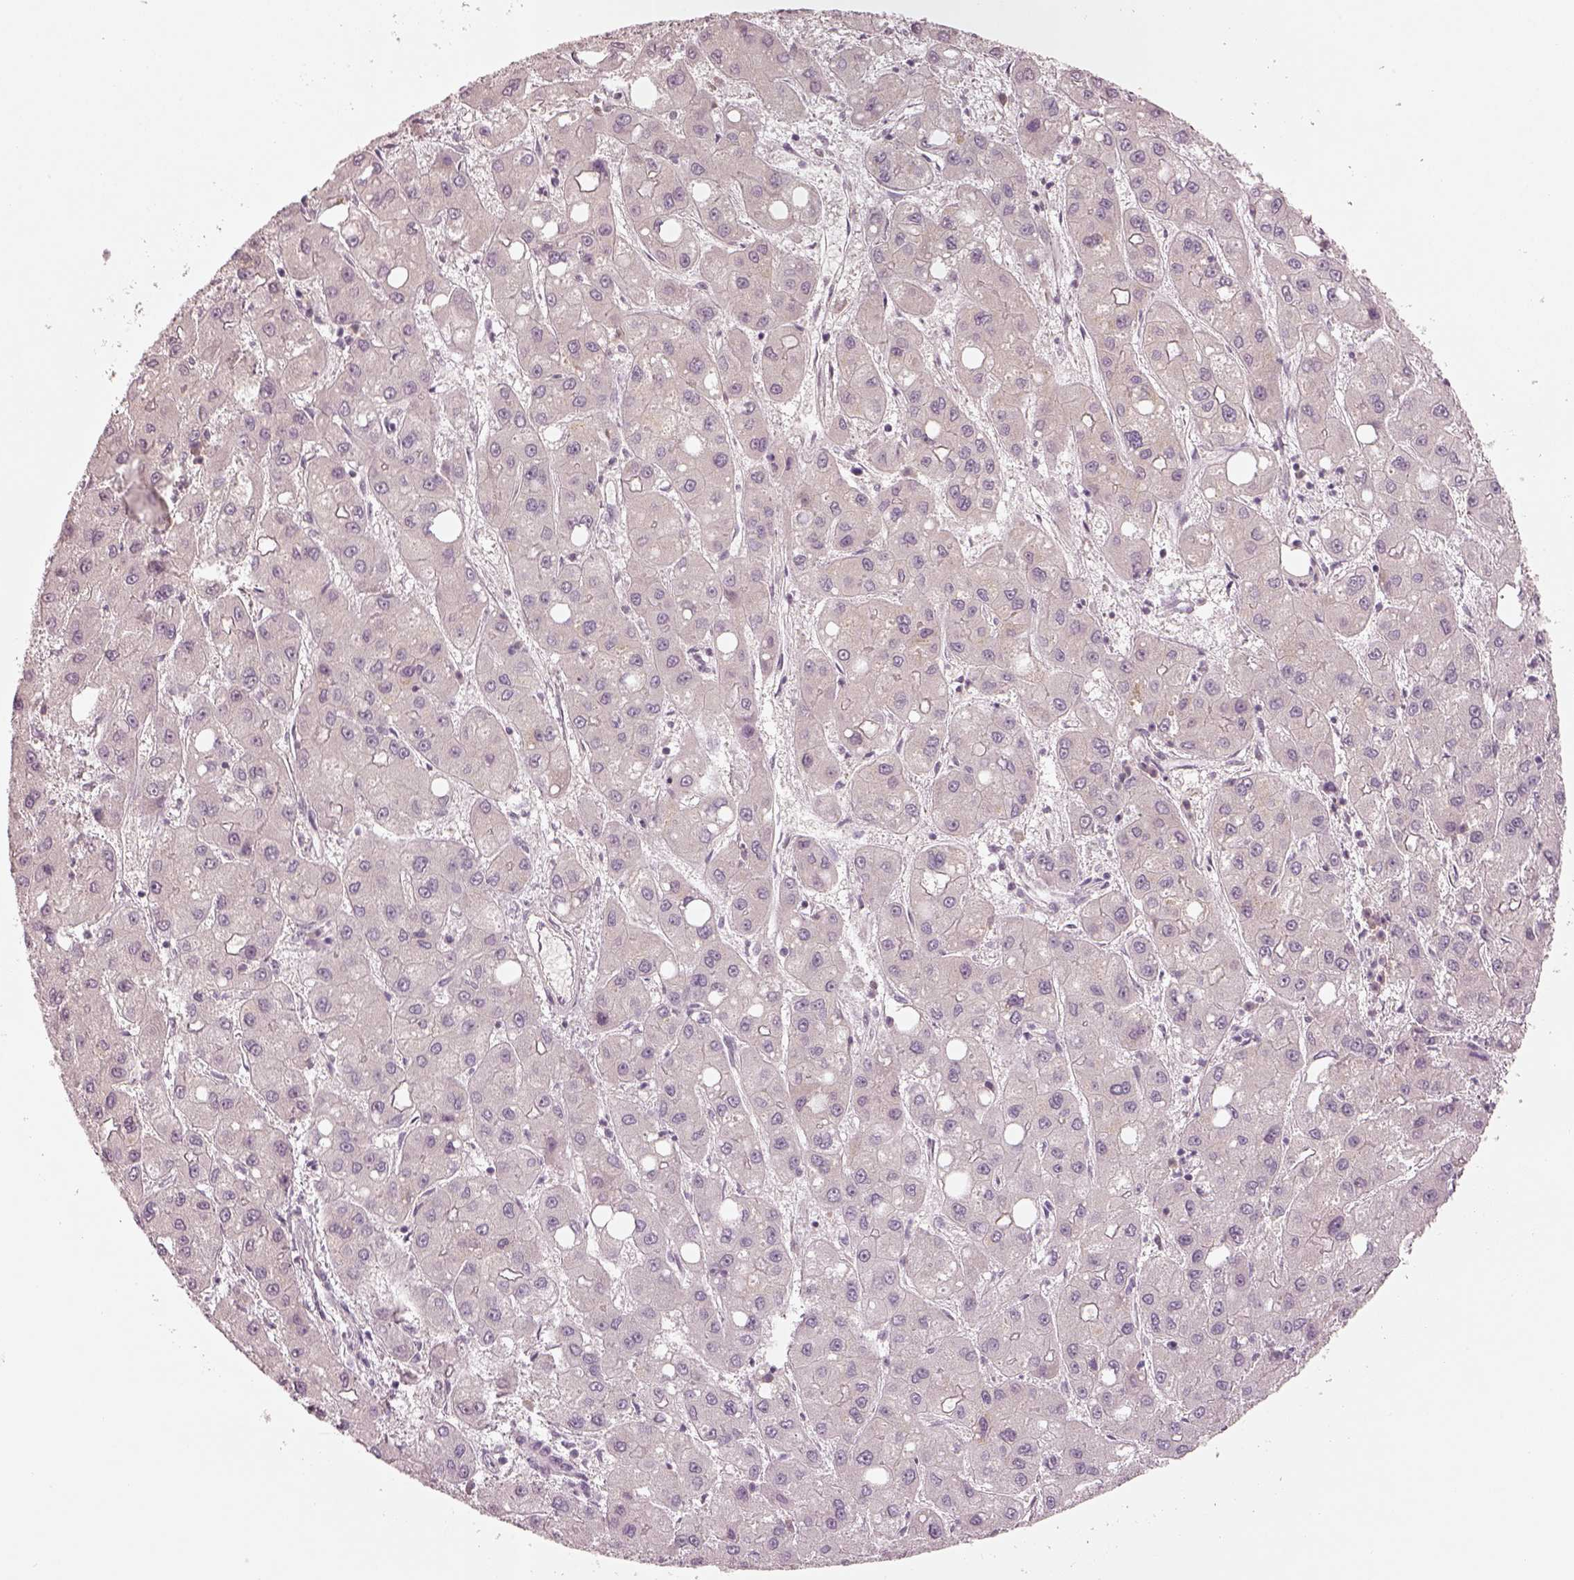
{"staining": {"intensity": "negative", "quantity": "none", "location": "none"}, "tissue": "liver cancer", "cell_type": "Tumor cells", "image_type": "cancer", "snomed": [{"axis": "morphology", "description": "Carcinoma, Hepatocellular, NOS"}, {"axis": "topography", "description": "Liver"}], "caption": "Tumor cells are negative for brown protein staining in hepatocellular carcinoma (liver).", "gene": "SPATA6L", "patient": {"sex": "male", "age": 73}}